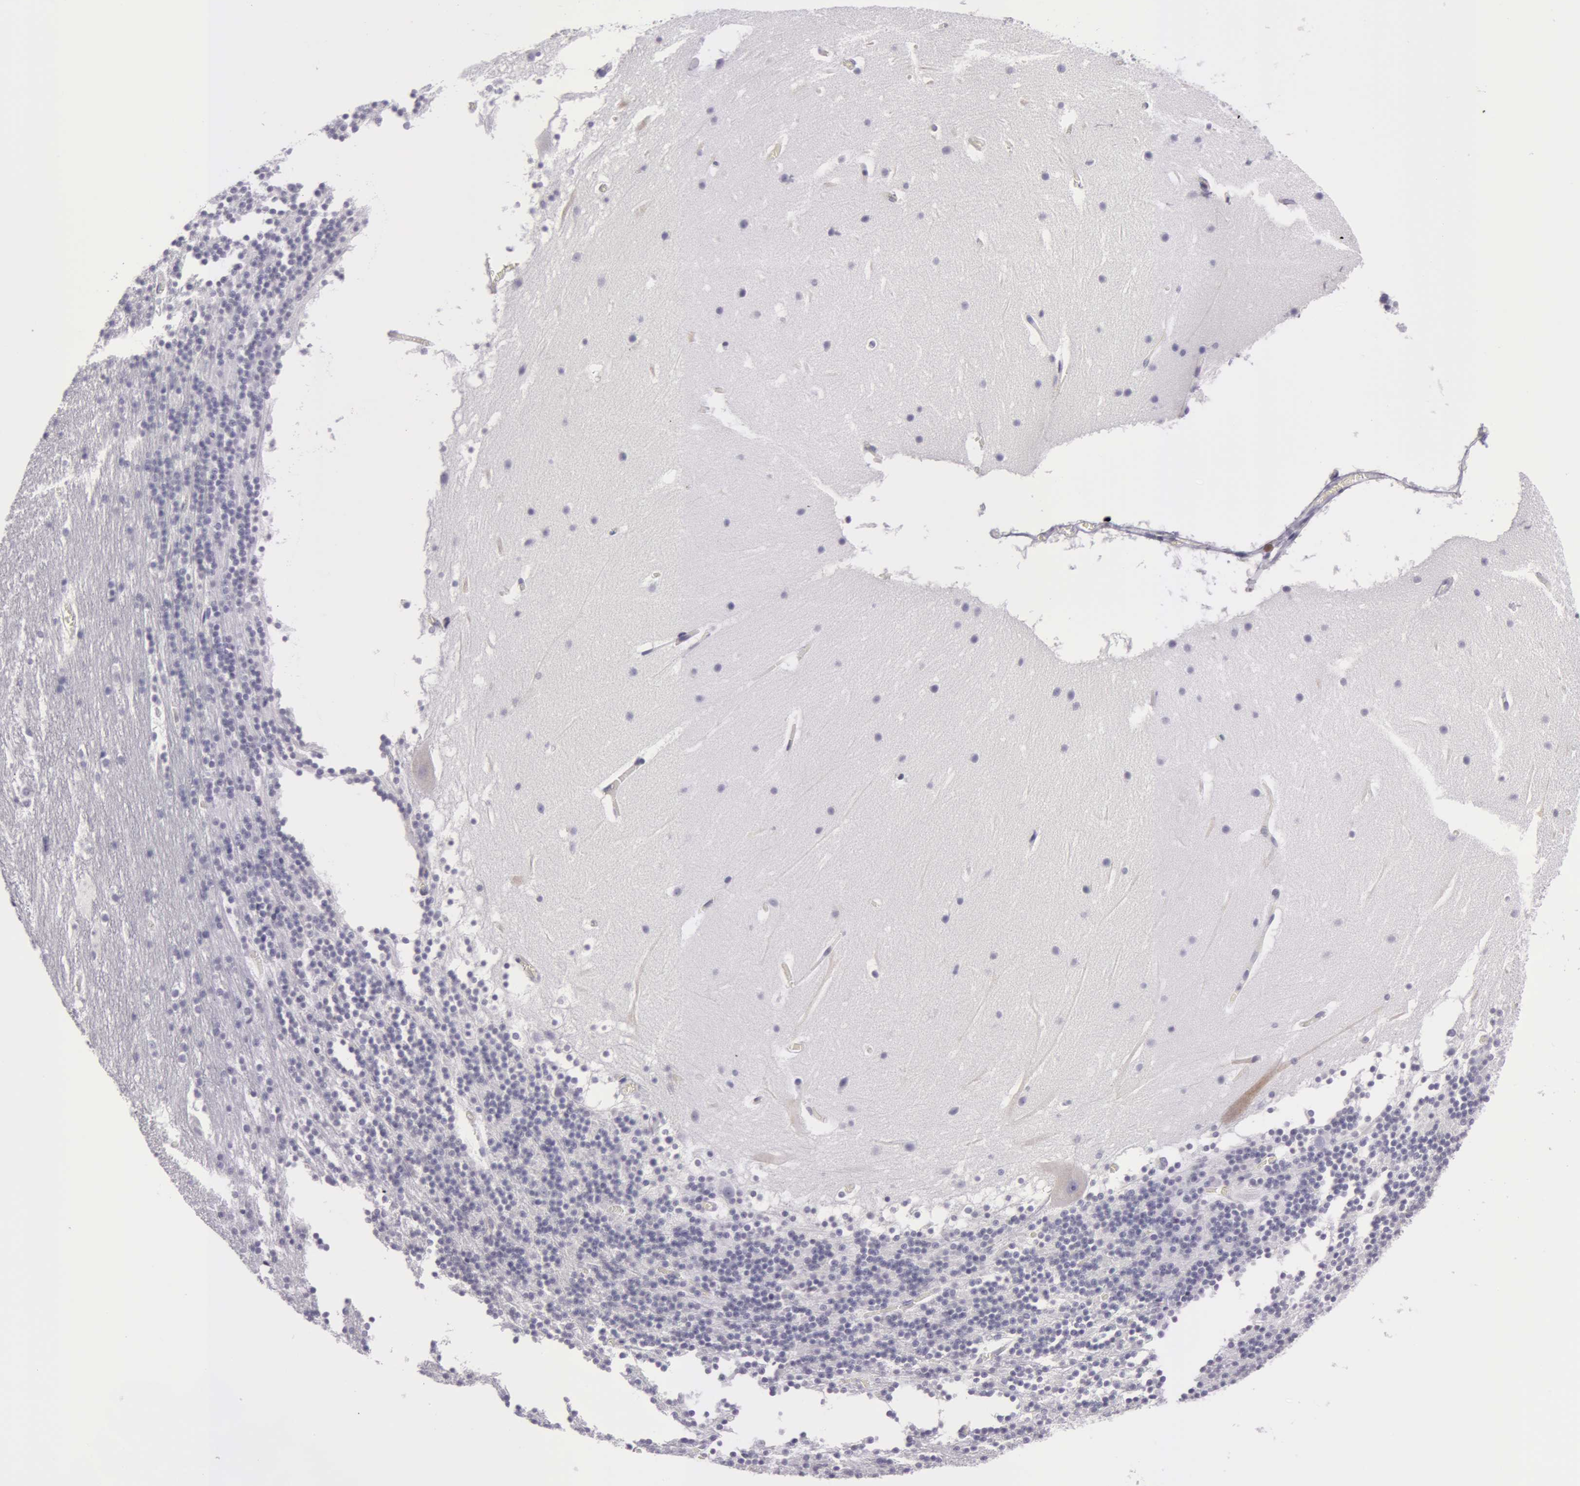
{"staining": {"intensity": "negative", "quantity": "none", "location": "none"}, "tissue": "cerebellum", "cell_type": "Cells in granular layer", "image_type": "normal", "snomed": [{"axis": "morphology", "description": "Normal tissue, NOS"}, {"axis": "topography", "description": "Cerebellum"}], "caption": "Cells in granular layer show no significant staining in normal cerebellum.", "gene": "AMACR", "patient": {"sex": "male", "age": 45}}